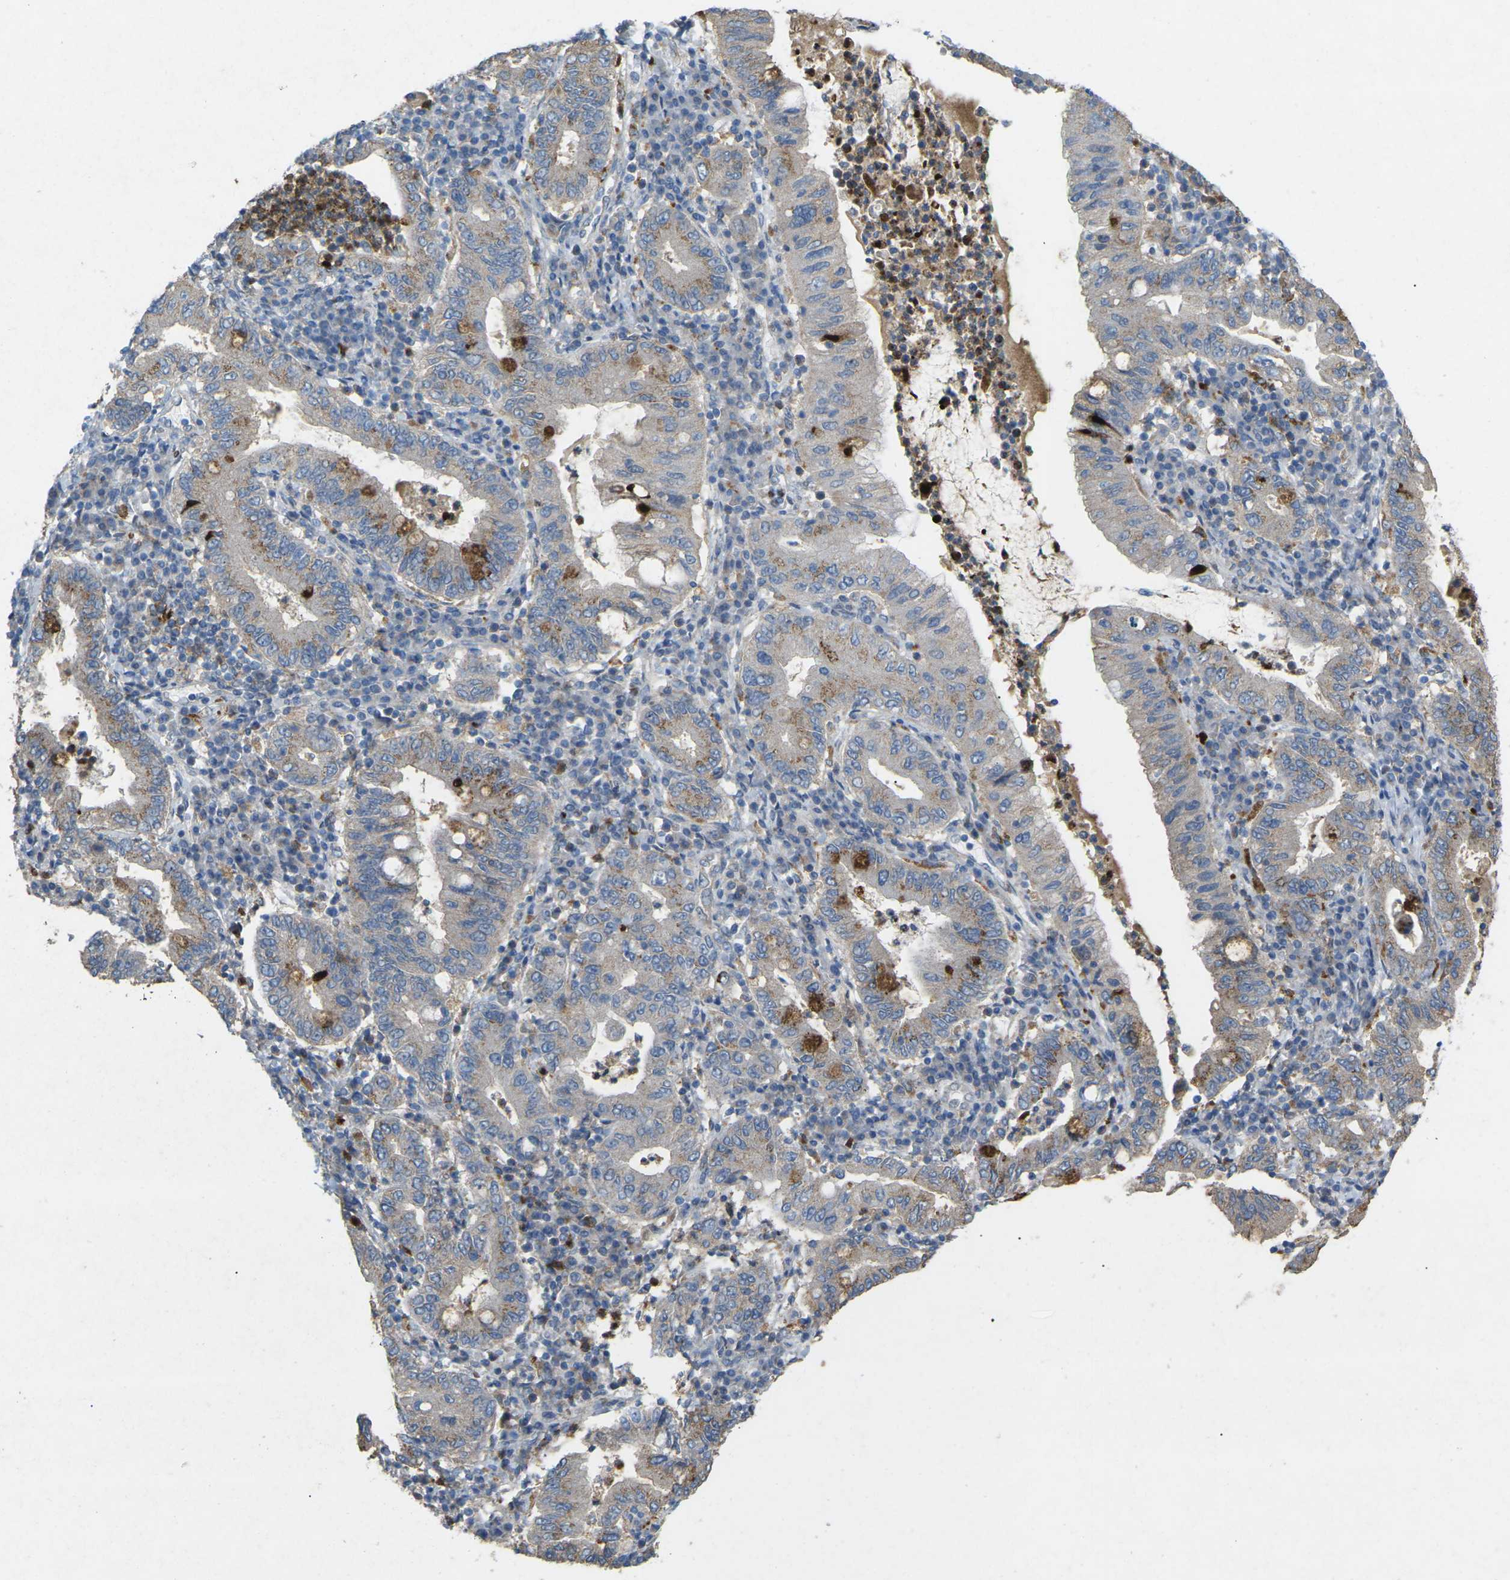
{"staining": {"intensity": "moderate", "quantity": "<25%", "location": "cytoplasmic/membranous"}, "tissue": "stomach cancer", "cell_type": "Tumor cells", "image_type": "cancer", "snomed": [{"axis": "morphology", "description": "Normal tissue, NOS"}, {"axis": "morphology", "description": "Adenocarcinoma, NOS"}, {"axis": "topography", "description": "Esophagus"}, {"axis": "topography", "description": "Stomach, upper"}, {"axis": "topography", "description": "Peripheral nerve tissue"}], "caption": "The photomicrograph exhibits immunohistochemical staining of adenocarcinoma (stomach). There is moderate cytoplasmic/membranous positivity is appreciated in approximately <25% of tumor cells. (DAB IHC, brown staining for protein, blue staining for nuclei).", "gene": "STK11", "patient": {"sex": "male", "age": 62}}